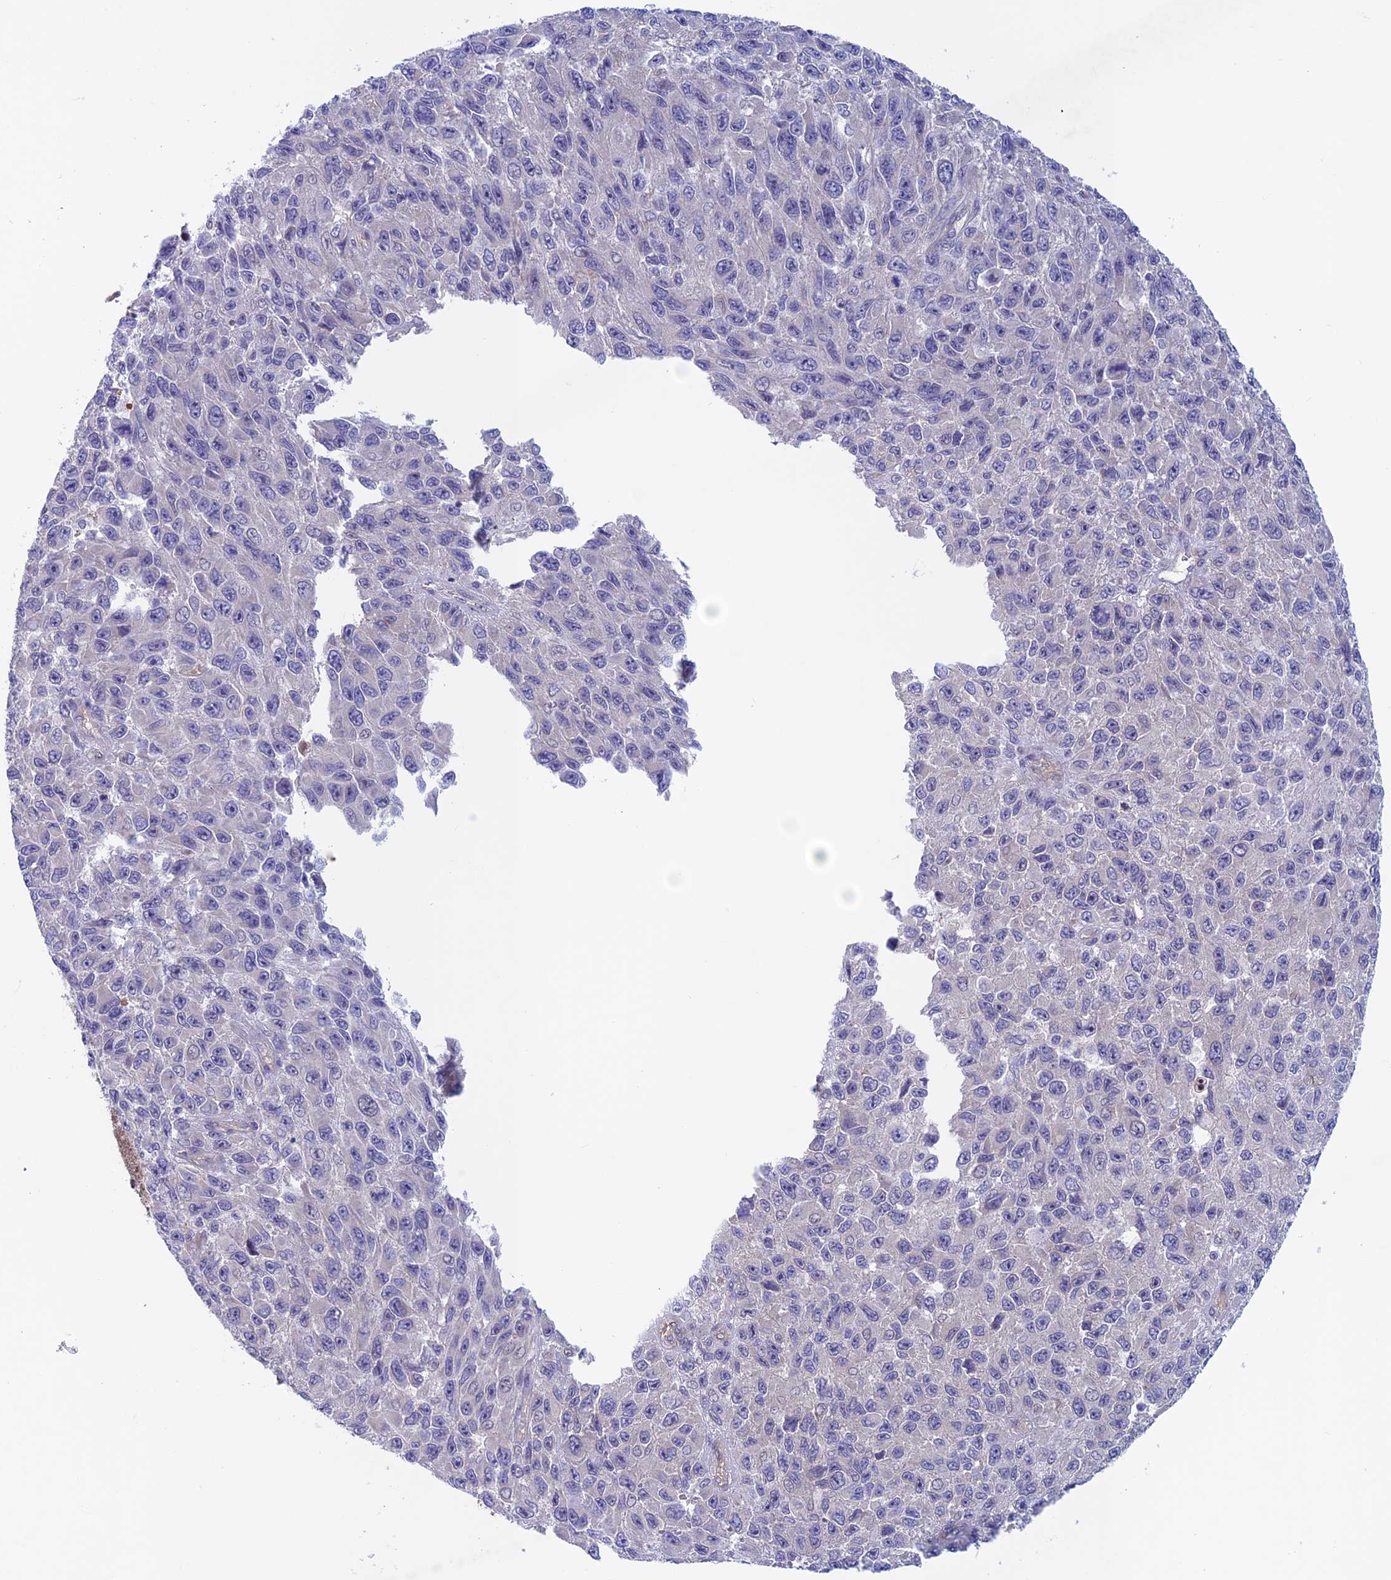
{"staining": {"intensity": "negative", "quantity": "none", "location": "none"}, "tissue": "melanoma", "cell_type": "Tumor cells", "image_type": "cancer", "snomed": [{"axis": "morphology", "description": "Normal tissue, NOS"}, {"axis": "morphology", "description": "Malignant melanoma, NOS"}, {"axis": "topography", "description": "Skin"}], "caption": "Immunohistochemistry of human melanoma demonstrates no positivity in tumor cells.", "gene": "FKBPL", "patient": {"sex": "female", "age": 96}}